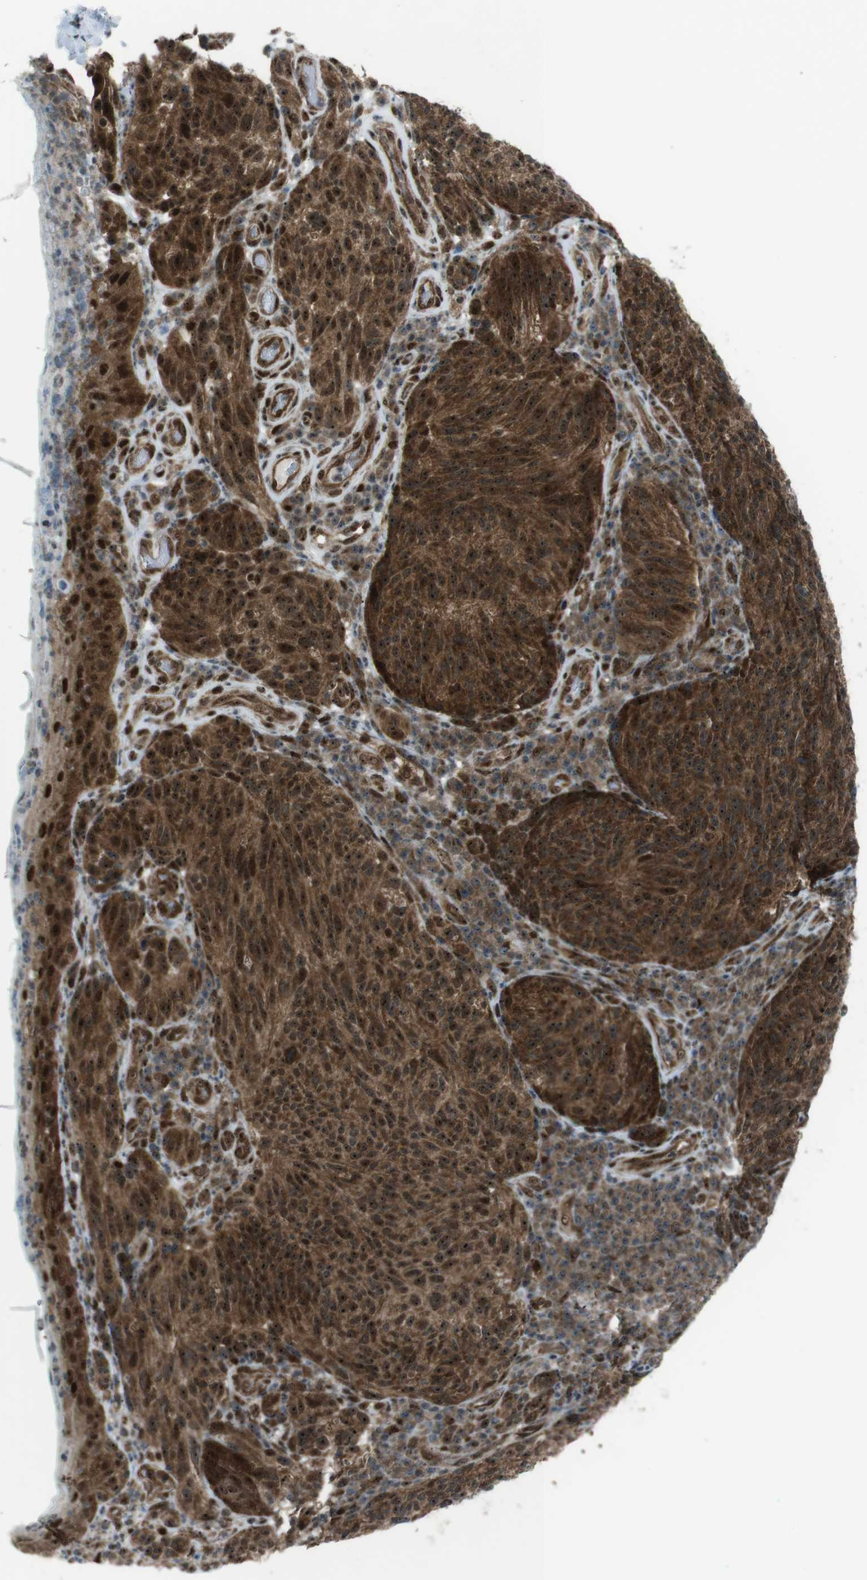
{"staining": {"intensity": "strong", "quantity": ">75%", "location": "cytoplasmic/membranous,nuclear"}, "tissue": "melanoma", "cell_type": "Tumor cells", "image_type": "cancer", "snomed": [{"axis": "morphology", "description": "Malignant melanoma, NOS"}, {"axis": "topography", "description": "Skin"}], "caption": "Melanoma was stained to show a protein in brown. There is high levels of strong cytoplasmic/membranous and nuclear staining in approximately >75% of tumor cells.", "gene": "CSNK1D", "patient": {"sex": "female", "age": 73}}